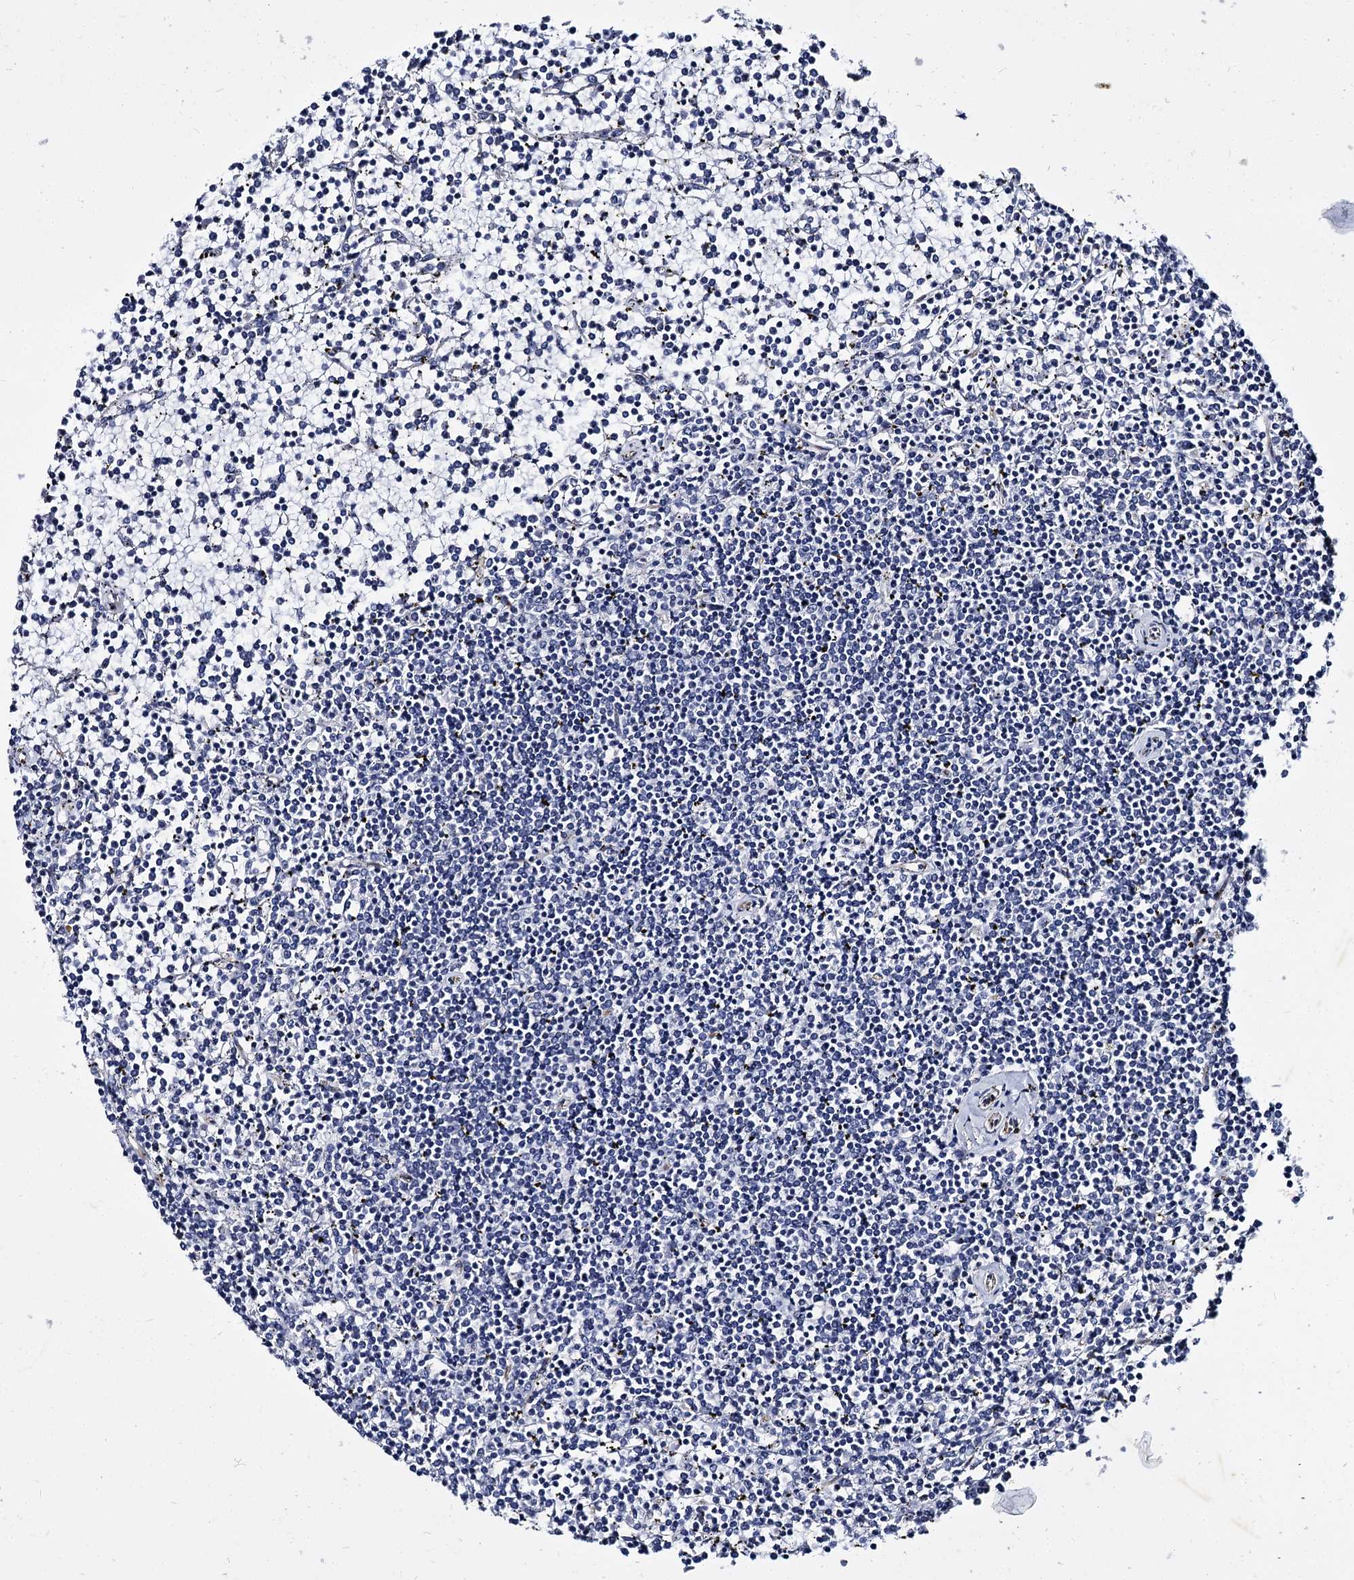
{"staining": {"intensity": "negative", "quantity": "none", "location": "none"}, "tissue": "lymphoma", "cell_type": "Tumor cells", "image_type": "cancer", "snomed": [{"axis": "morphology", "description": "Malignant lymphoma, non-Hodgkin's type, Low grade"}, {"axis": "topography", "description": "Spleen"}], "caption": "Immunohistochemical staining of low-grade malignant lymphoma, non-Hodgkin's type shows no significant positivity in tumor cells.", "gene": "CBFB", "patient": {"sex": "female", "age": 19}}